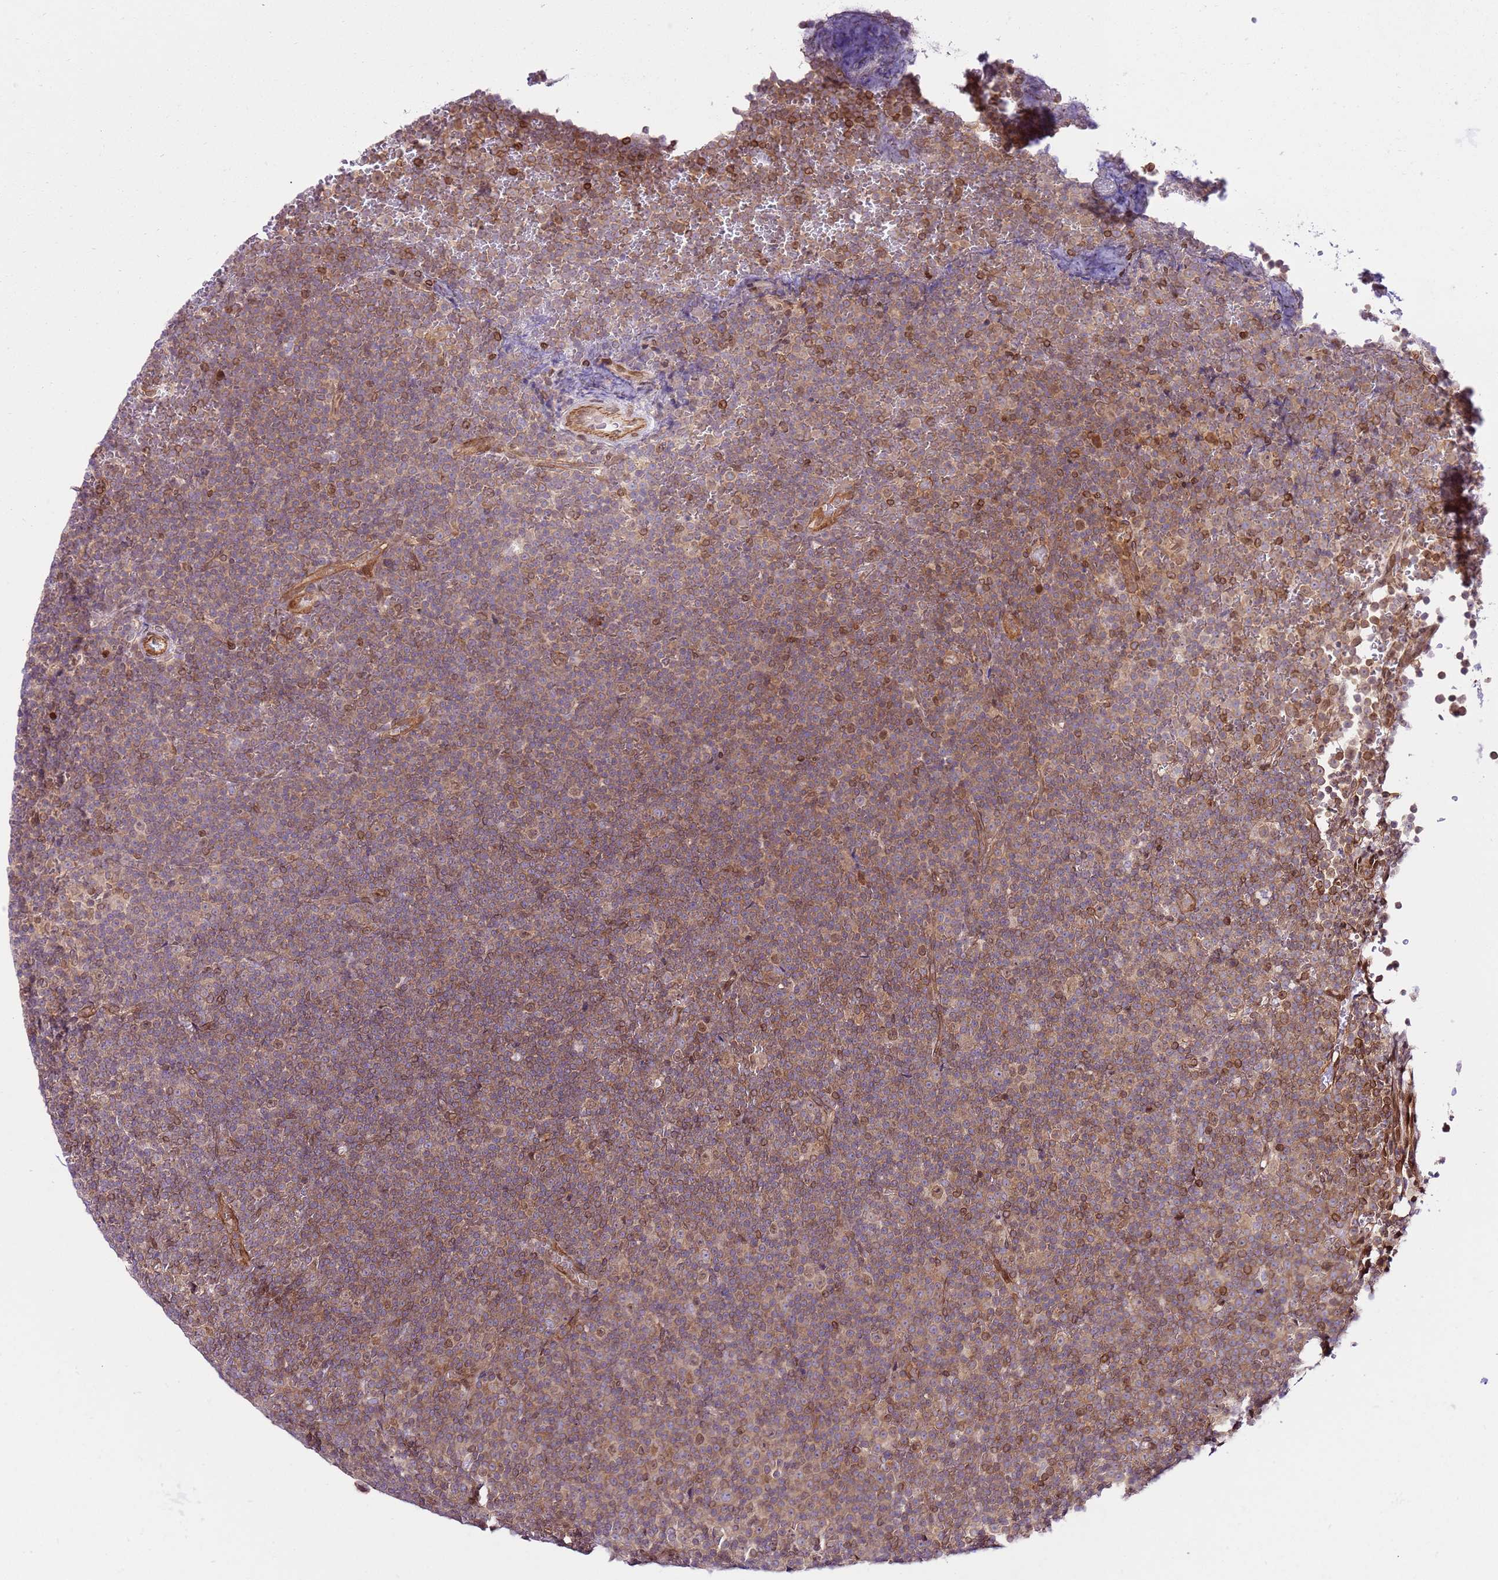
{"staining": {"intensity": "weak", "quantity": ">75%", "location": "cytoplasmic/membranous"}, "tissue": "lymphoma", "cell_type": "Tumor cells", "image_type": "cancer", "snomed": [{"axis": "morphology", "description": "Malignant lymphoma, non-Hodgkin's type, Low grade"}, {"axis": "topography", "description": "Lymph node"}], "caption": "Immunohistochemical staining of lymphoma shows low levels of weak cytoplasmic/membranous protein staining in about >75% of tumor cells.", "gene": "TRIM37", "patient": {"sex": "female", "age": 67}}